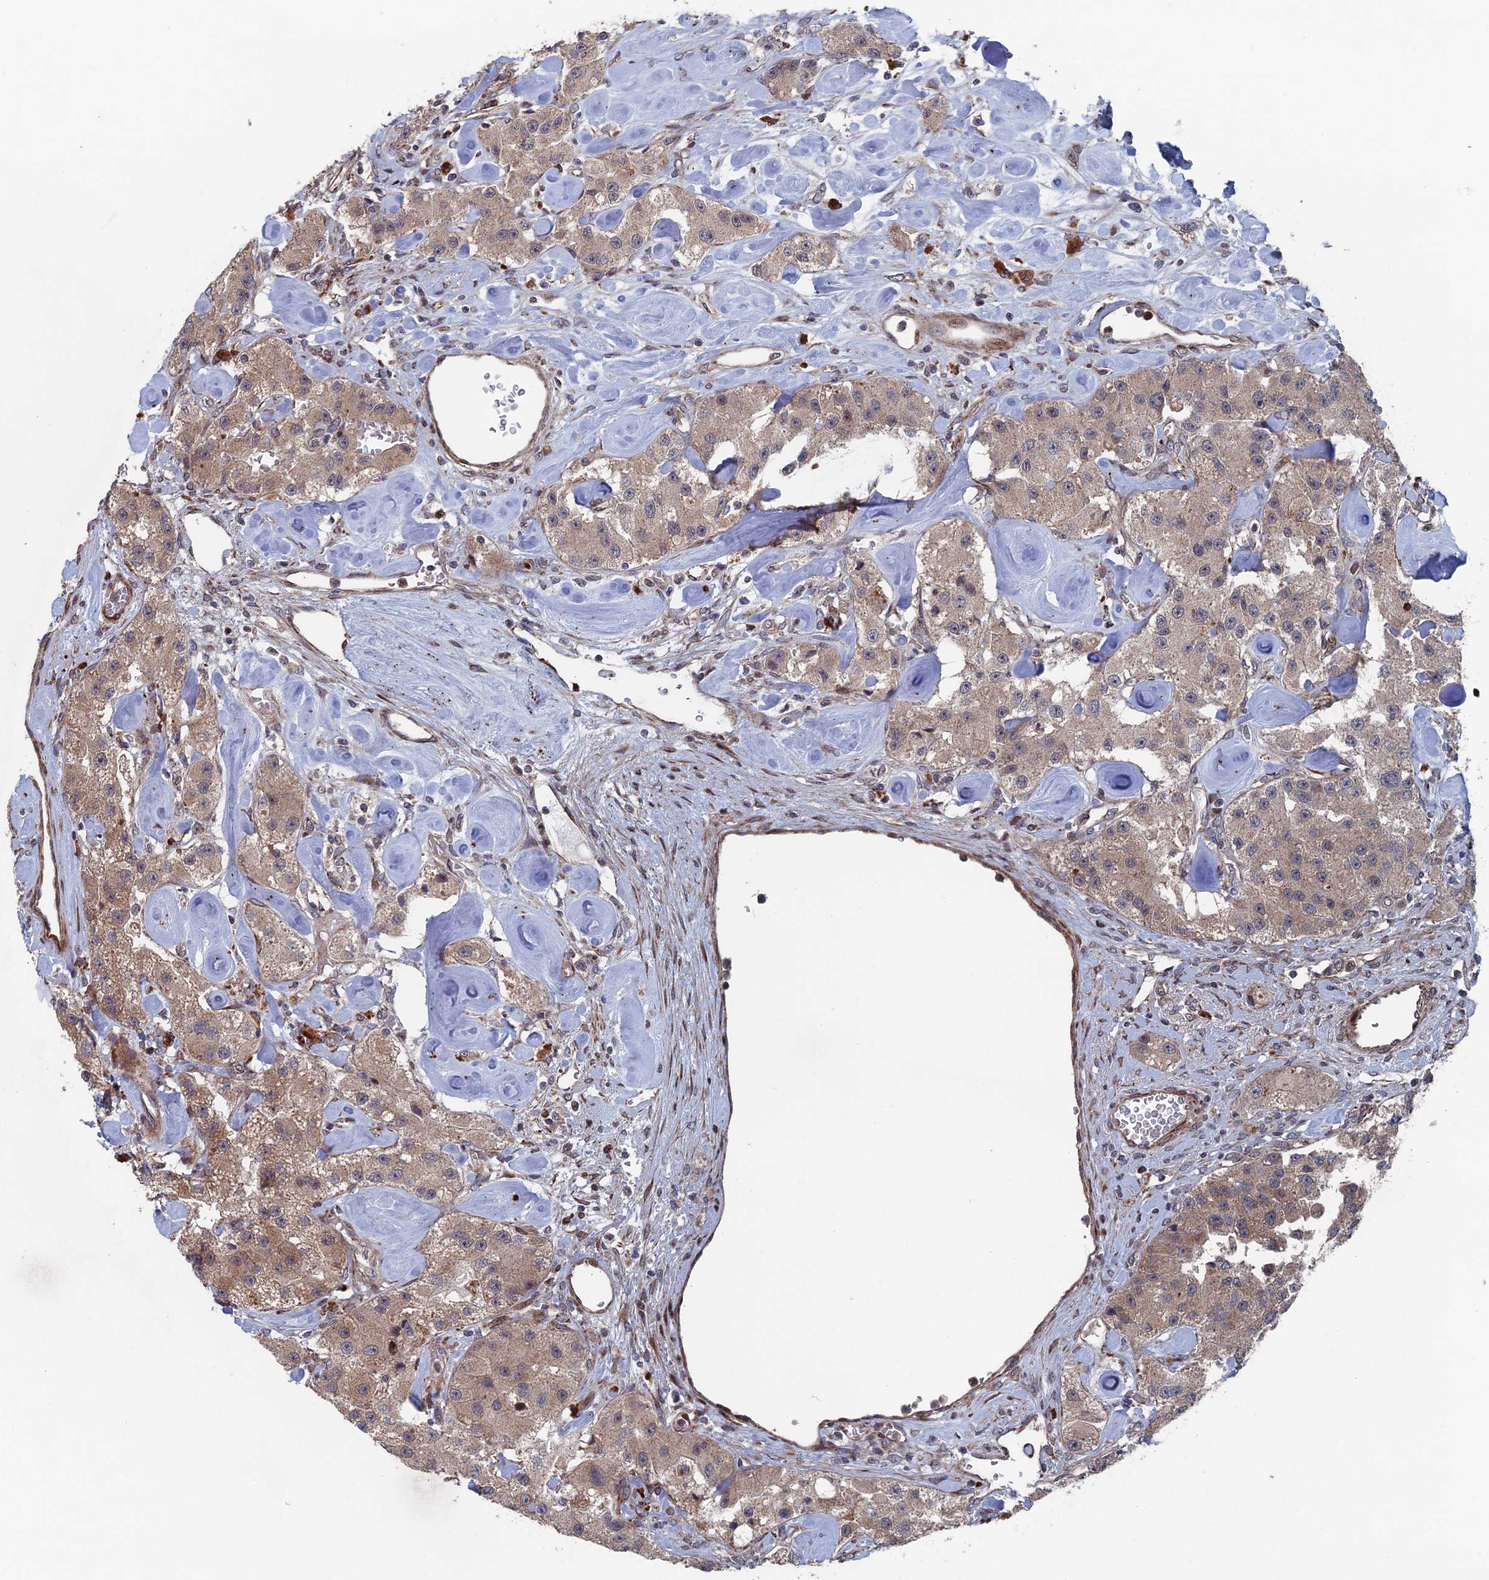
{"staining": {"intensity": "moderate", "quantity": ">75%", "location": "cytoplasmic/membranous"}, "tissue": "carcinoid", "cell_type": "Tumor cells", "image_type": "cancer", "snomed": [{"axis": "morphology", "description": "Carcinoid, malignant, NOS"}, {"axis": "topography", "description": "Pancreas"}], "caption": "Carcinoid stained for a protein (brown) reveals moderate cytoplasmic/membranous positive positivity in about >75% of tumor cells.", "gene": "GTF2IRD1", "patient": {"sex": "male", "age": 41}}